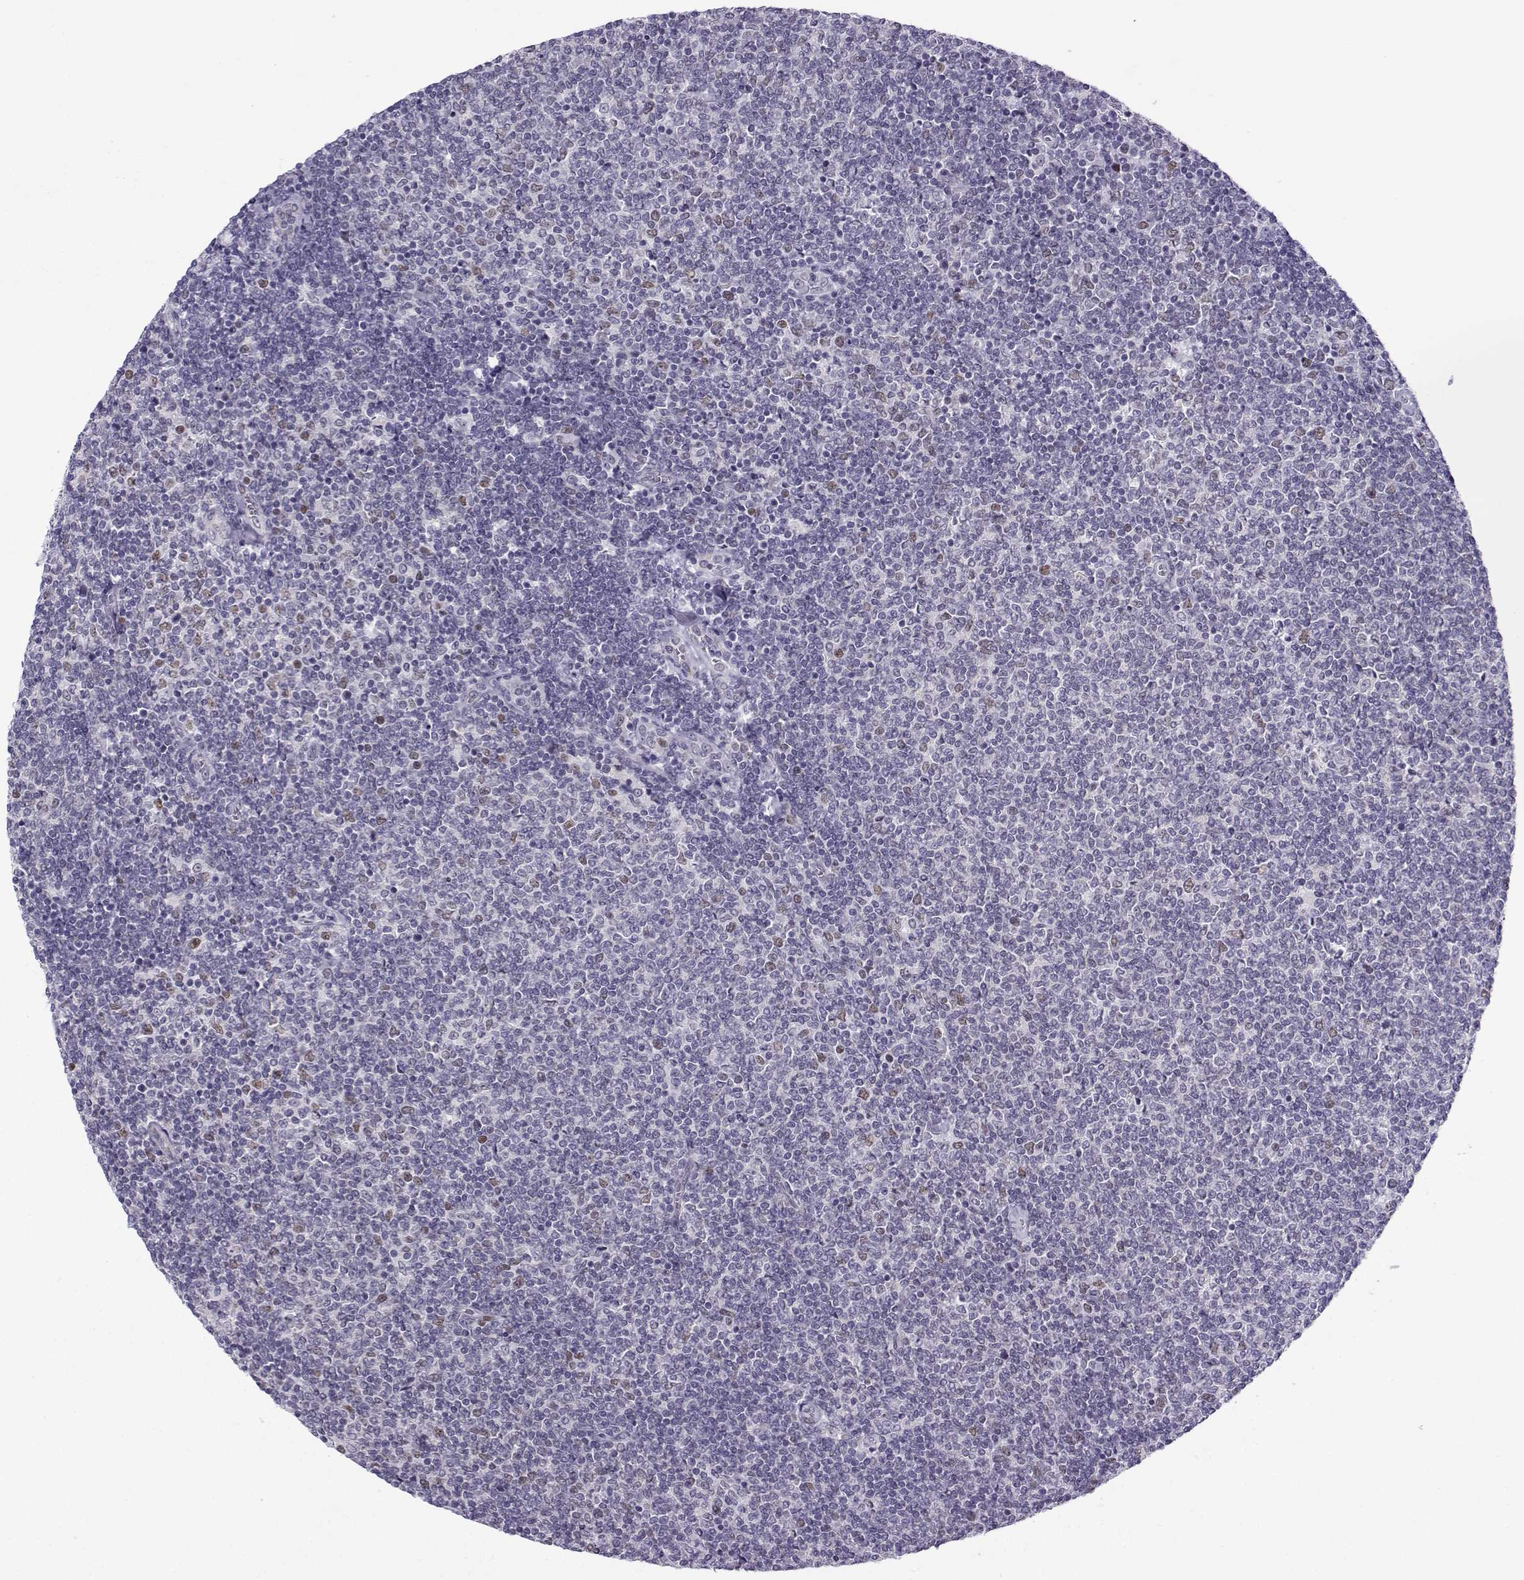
{"staining": {"intensity": "negative", "quantity": "none", "location": "none"}, "tissue": "lymphoma", "cell_type": "Tumor cells", "image_type": "cancer", "snomed": [{"axis": "morphology", "description": "Malignant lymphoma, non-Hodgkin's type, Low grade"}, {"axis": "topography", "description": "Lymph node"}], "caption": "High power microscopy photomicrograph of an immunohistochemistry micrograph of lymphoma, revealing no significant positivity in tumor cells. The staining was performed using DAB (3,3'-diaminobenzidine) to visualize the protein expression in brown, while the nuclei were stained in blue with hematoxylin (Magnification: 20x).", "gene": "BACH1", "patient": {"sex": "male", "age": 52}}